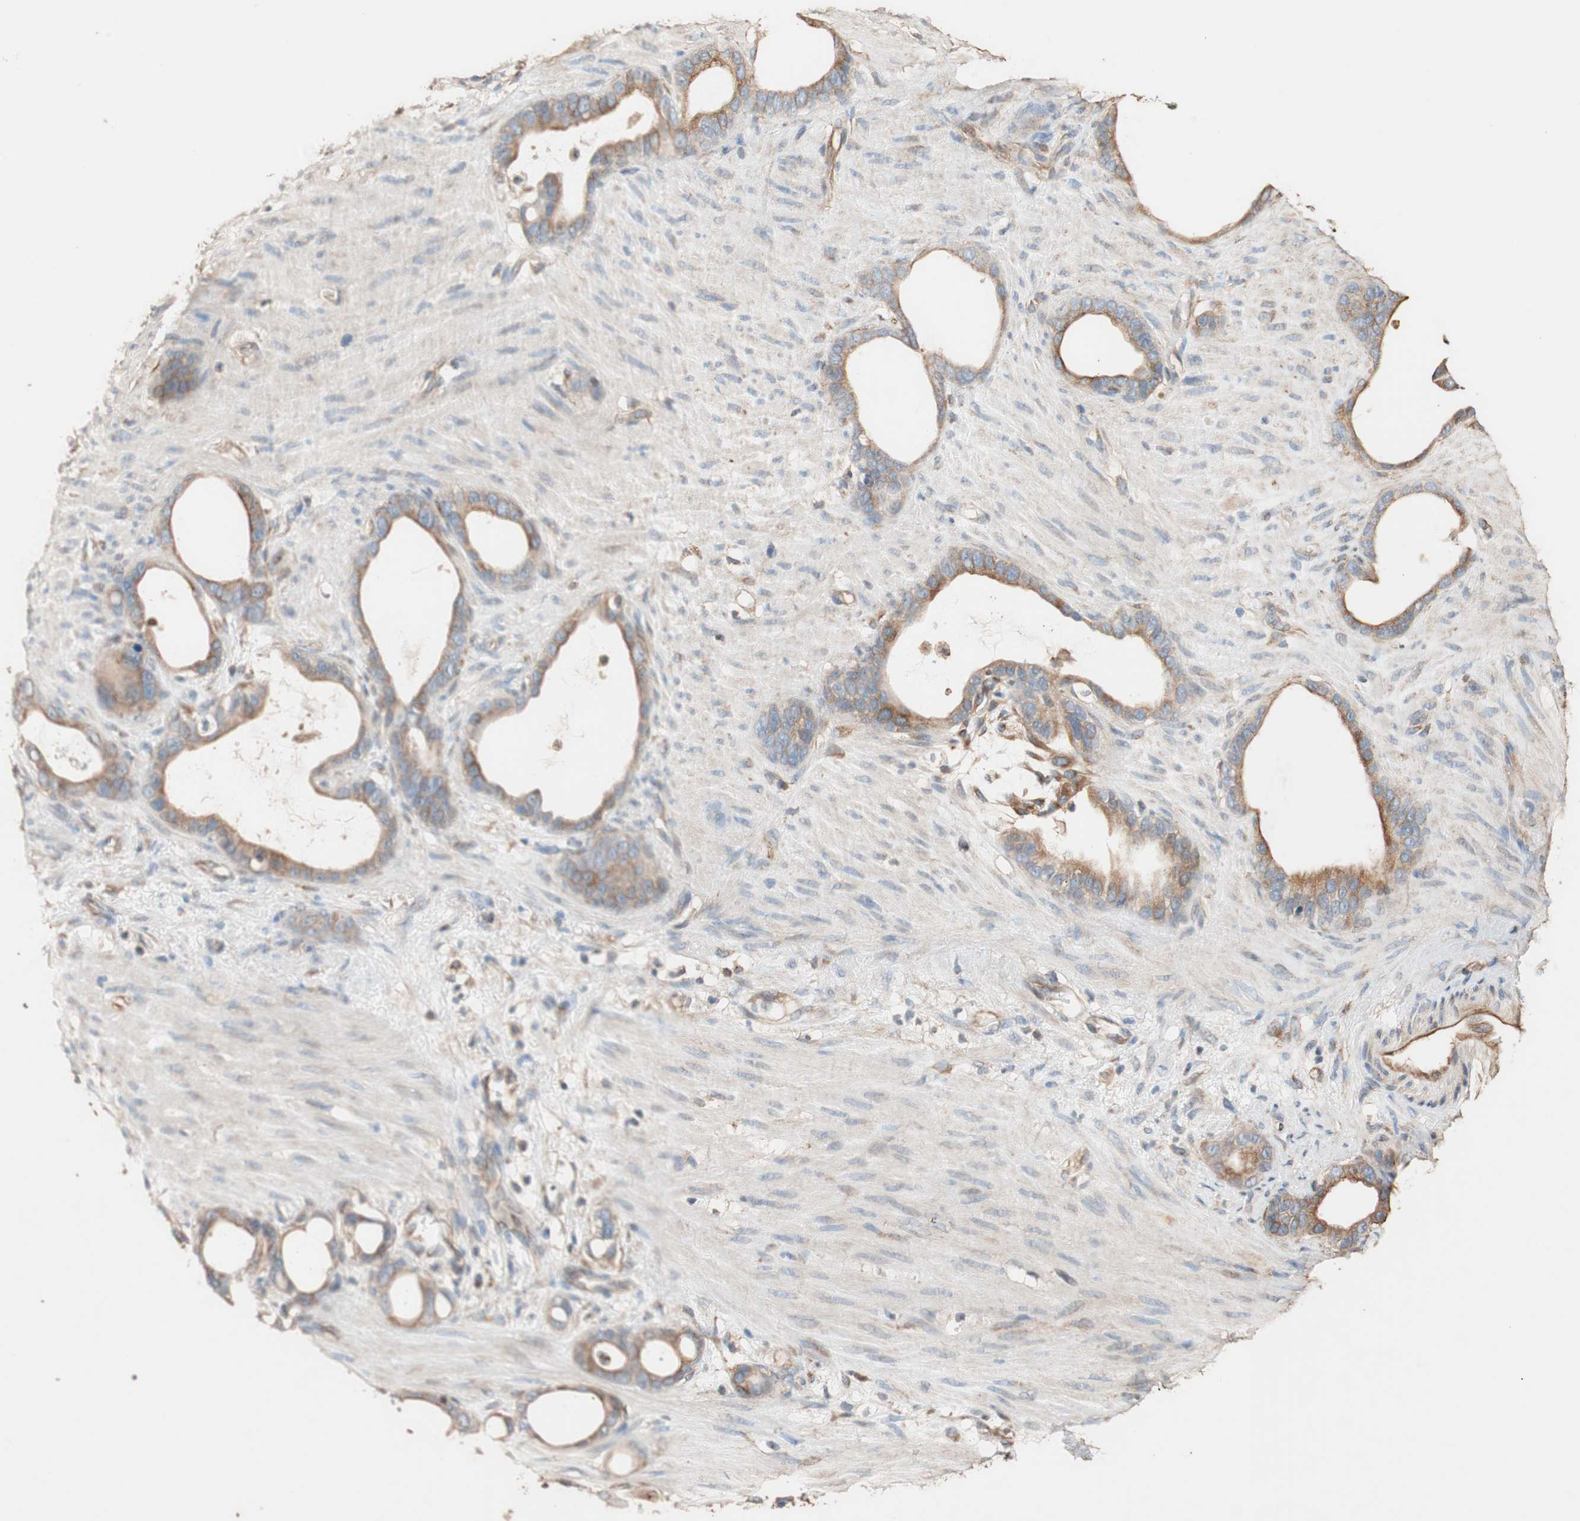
{"staining": {"intensity": "moderate", "quantity": ">75%", "location": "cytoplasmic/membranous"}, "tissue": "stomach cancer", "cell_type": "Tumor cells", "image_type": "cancer", "snomed": [{"axis": "morphology", "description": "Adenocarcinoma, NOS"}, {"axis": "topography", "description": "Stomach"}], "caption": "Protein staining of stomach adenocarcinoma tissue reveals moderate cytoplasmic/membranous positivity in approximately >75% of tumor cells.", "gene": "TUBB", "patient": {"sex": "female", "age": 75}}